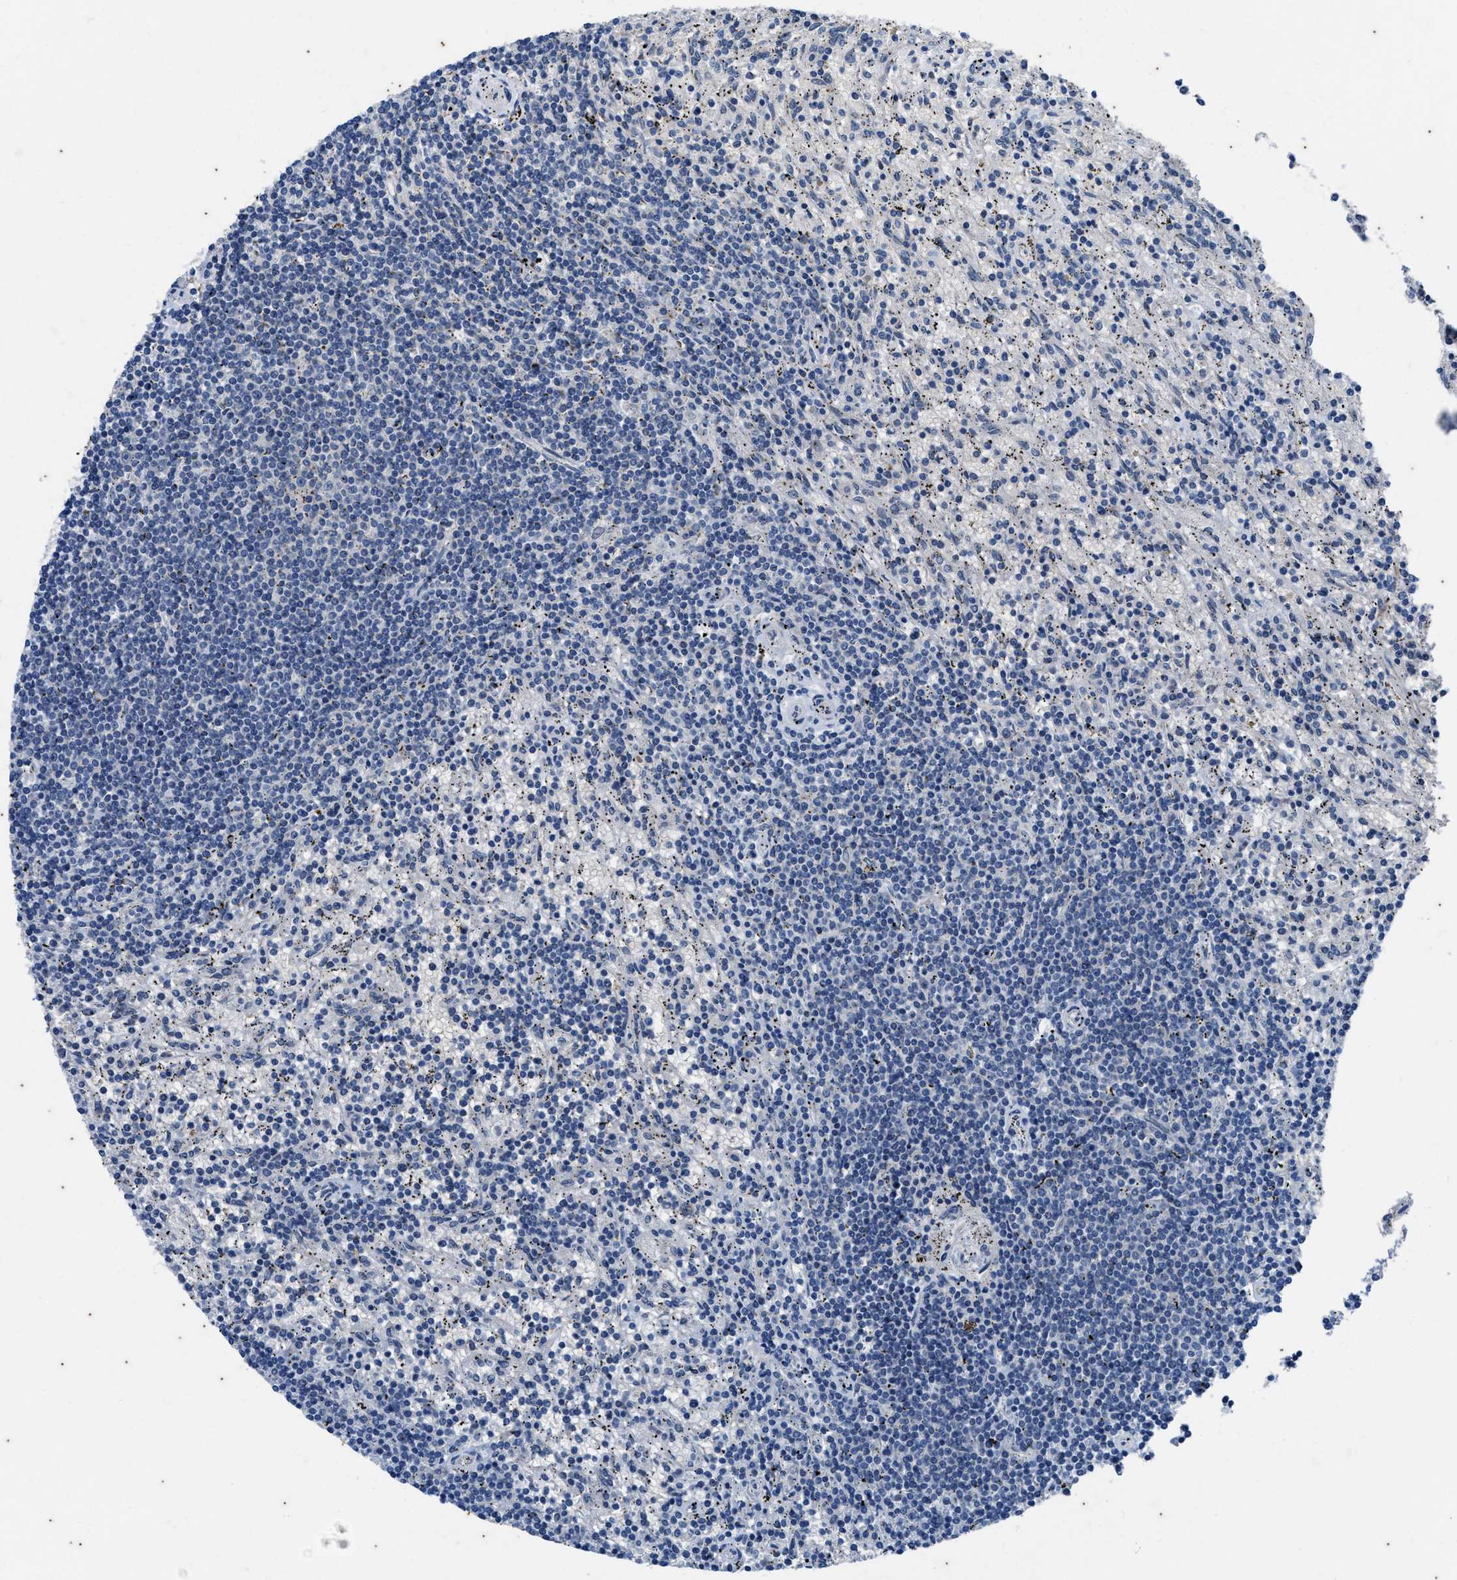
{"staining": {"intensity": "negative", "quantity": "none", "location": "none"}, "tissue": "lymphoma", "cell_type": "Tumor cells", "image_type": "cancer", "snomed": [{"axis": "morphology", "description": "Malignant lymphoma, non-Hodgkin's type, Low grade"}, {"axis": "topography", "description": "Spleen"}], "caption": "The image reveals no significant positivity in tumor cells of malignant lymphoma, non-Hodgkin's type (low-grade). (DAB immunohistochemistry visualized using brightfield microscopy, high magnification).", "gene": "KIF24", "patient": {"sex": "male", "age": 76}}